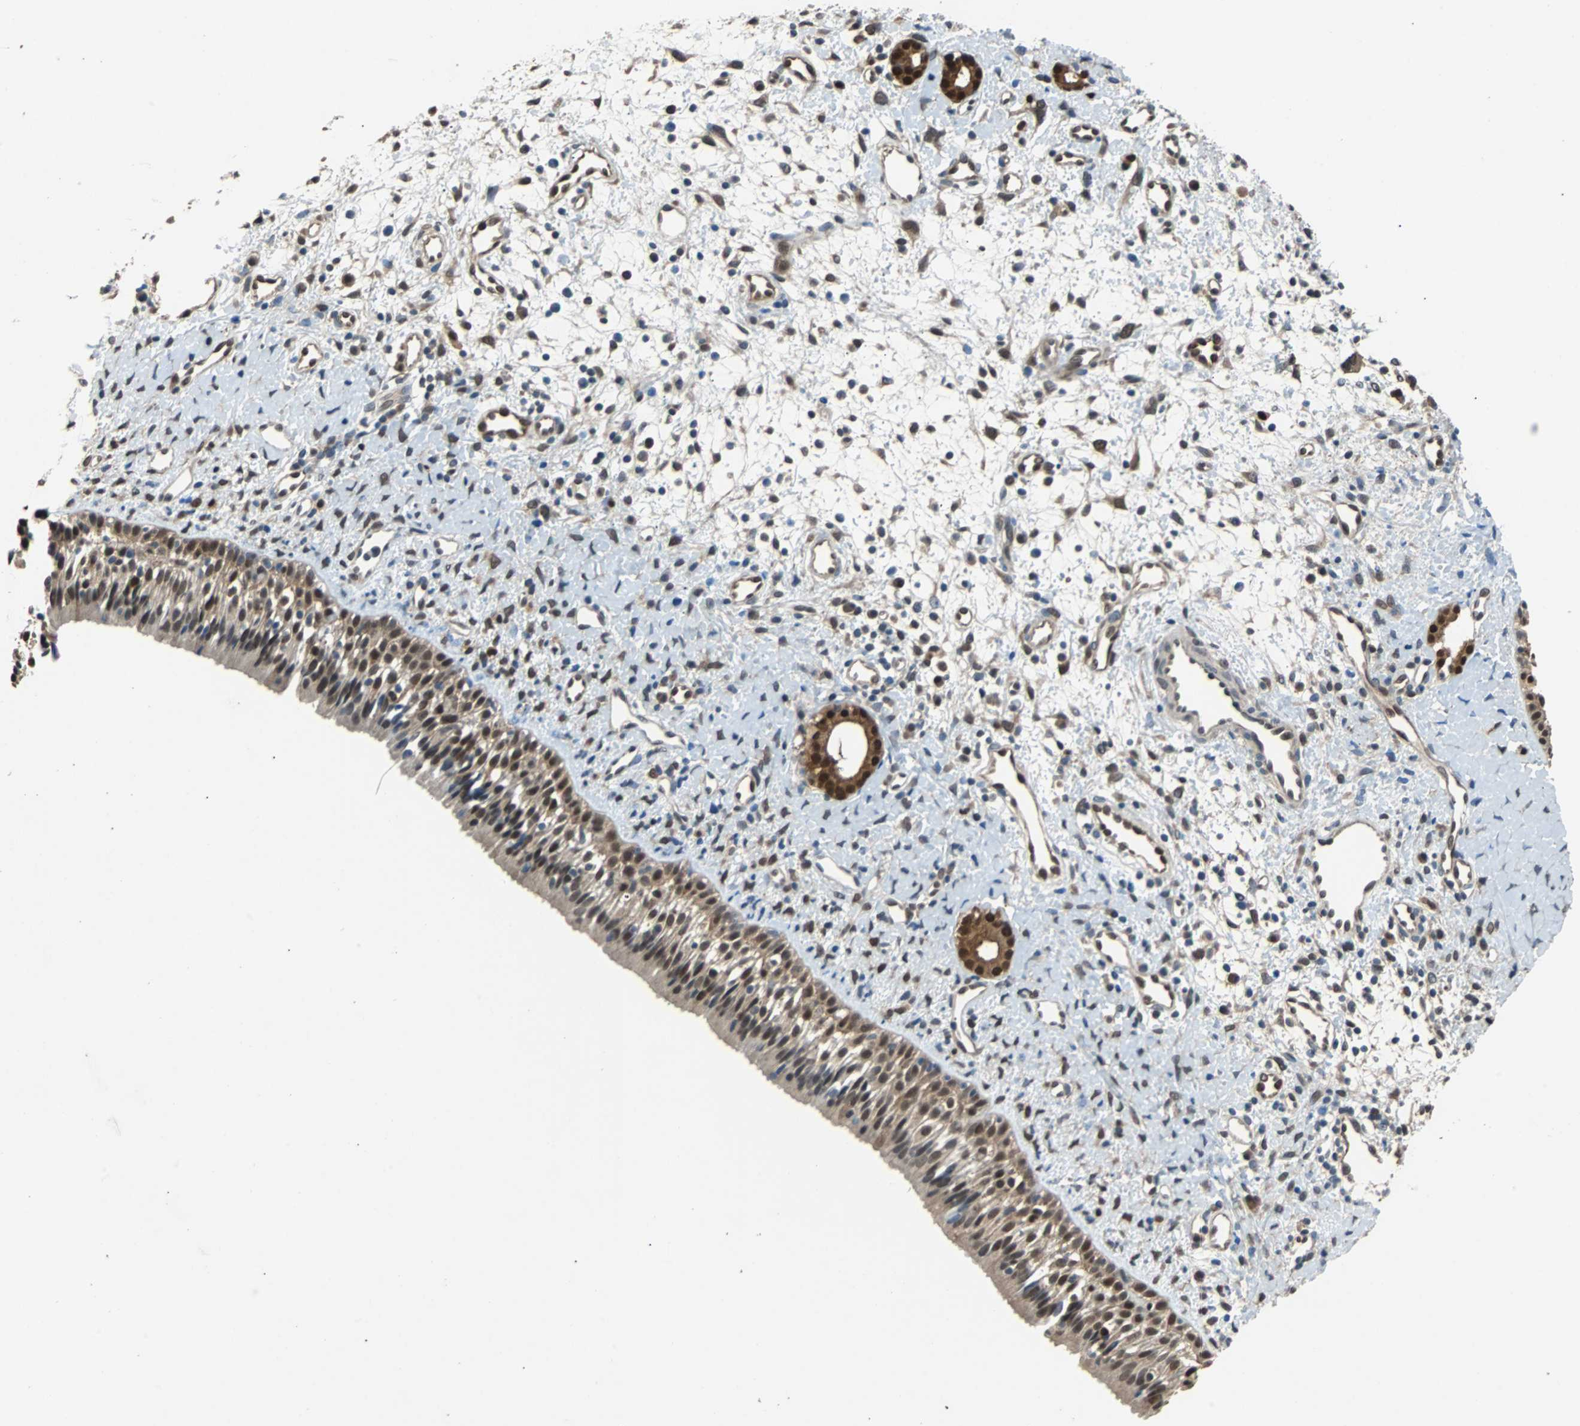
{"staining": {"intensity": "strong", "quantity": "25%-75%", "location": "nuclear"}, "tissue": "nasopharynx", "cell_type": "Respiratory epithelial cells", "image_type": "normal", "snomed": [{"axis": "morphology", "description": "Normal tissue, NOS"}, {"axis": "topography", "description": "Nasopharynx"}], "caption": "Protein expression analysis of normal human nasopharynx reveals strong nuclear staining in approximately 25%-75% of respiratory epithelial cells. The staining was performed using DAB (3,3'-diaminobenzidine), with brown indicating positive protein expression. Nuclei are stained blue with hematoxylin.", "gene": "PRDX6", "patient": {"sex": "male", "age": 22}}